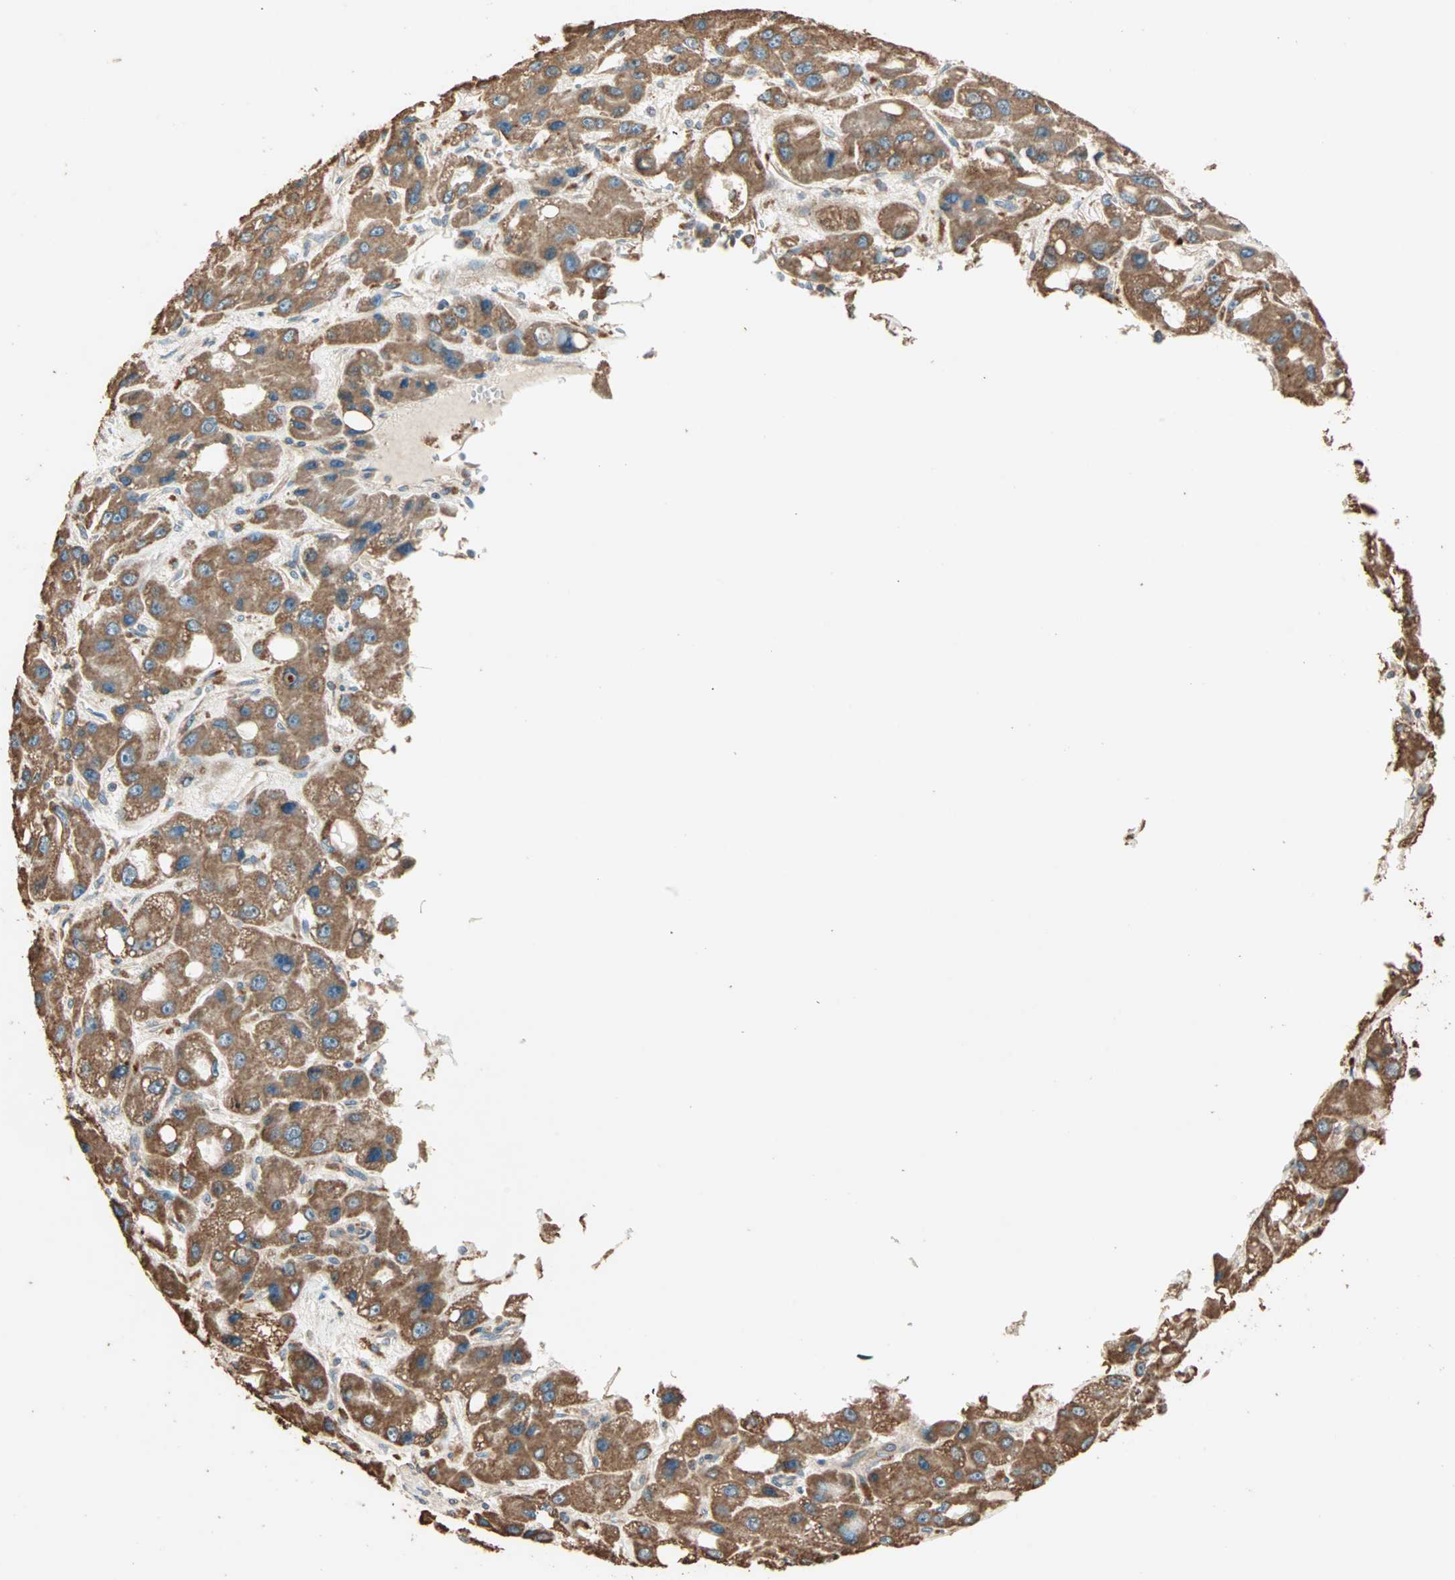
{"staining": {"intensity": "strong", "quantity": ">75%", "location": "cytoplasmic/membranous"}, "tissue": "liver cancer", "cell_type": "Tumor cells", "image_type": "cancer", "snomed": [{"axis": "morphology", "description": "Carcinoma, Hepatocellular, NOS"}, {"axis": "topography", "description": "Liver"}], "caption": "Liver hepatocellular carcinoma stained with a protein marker displays strong staining in tumor cells.", "gene": "EIF4G2", "patient": {"sex": "male", "age": 55}}